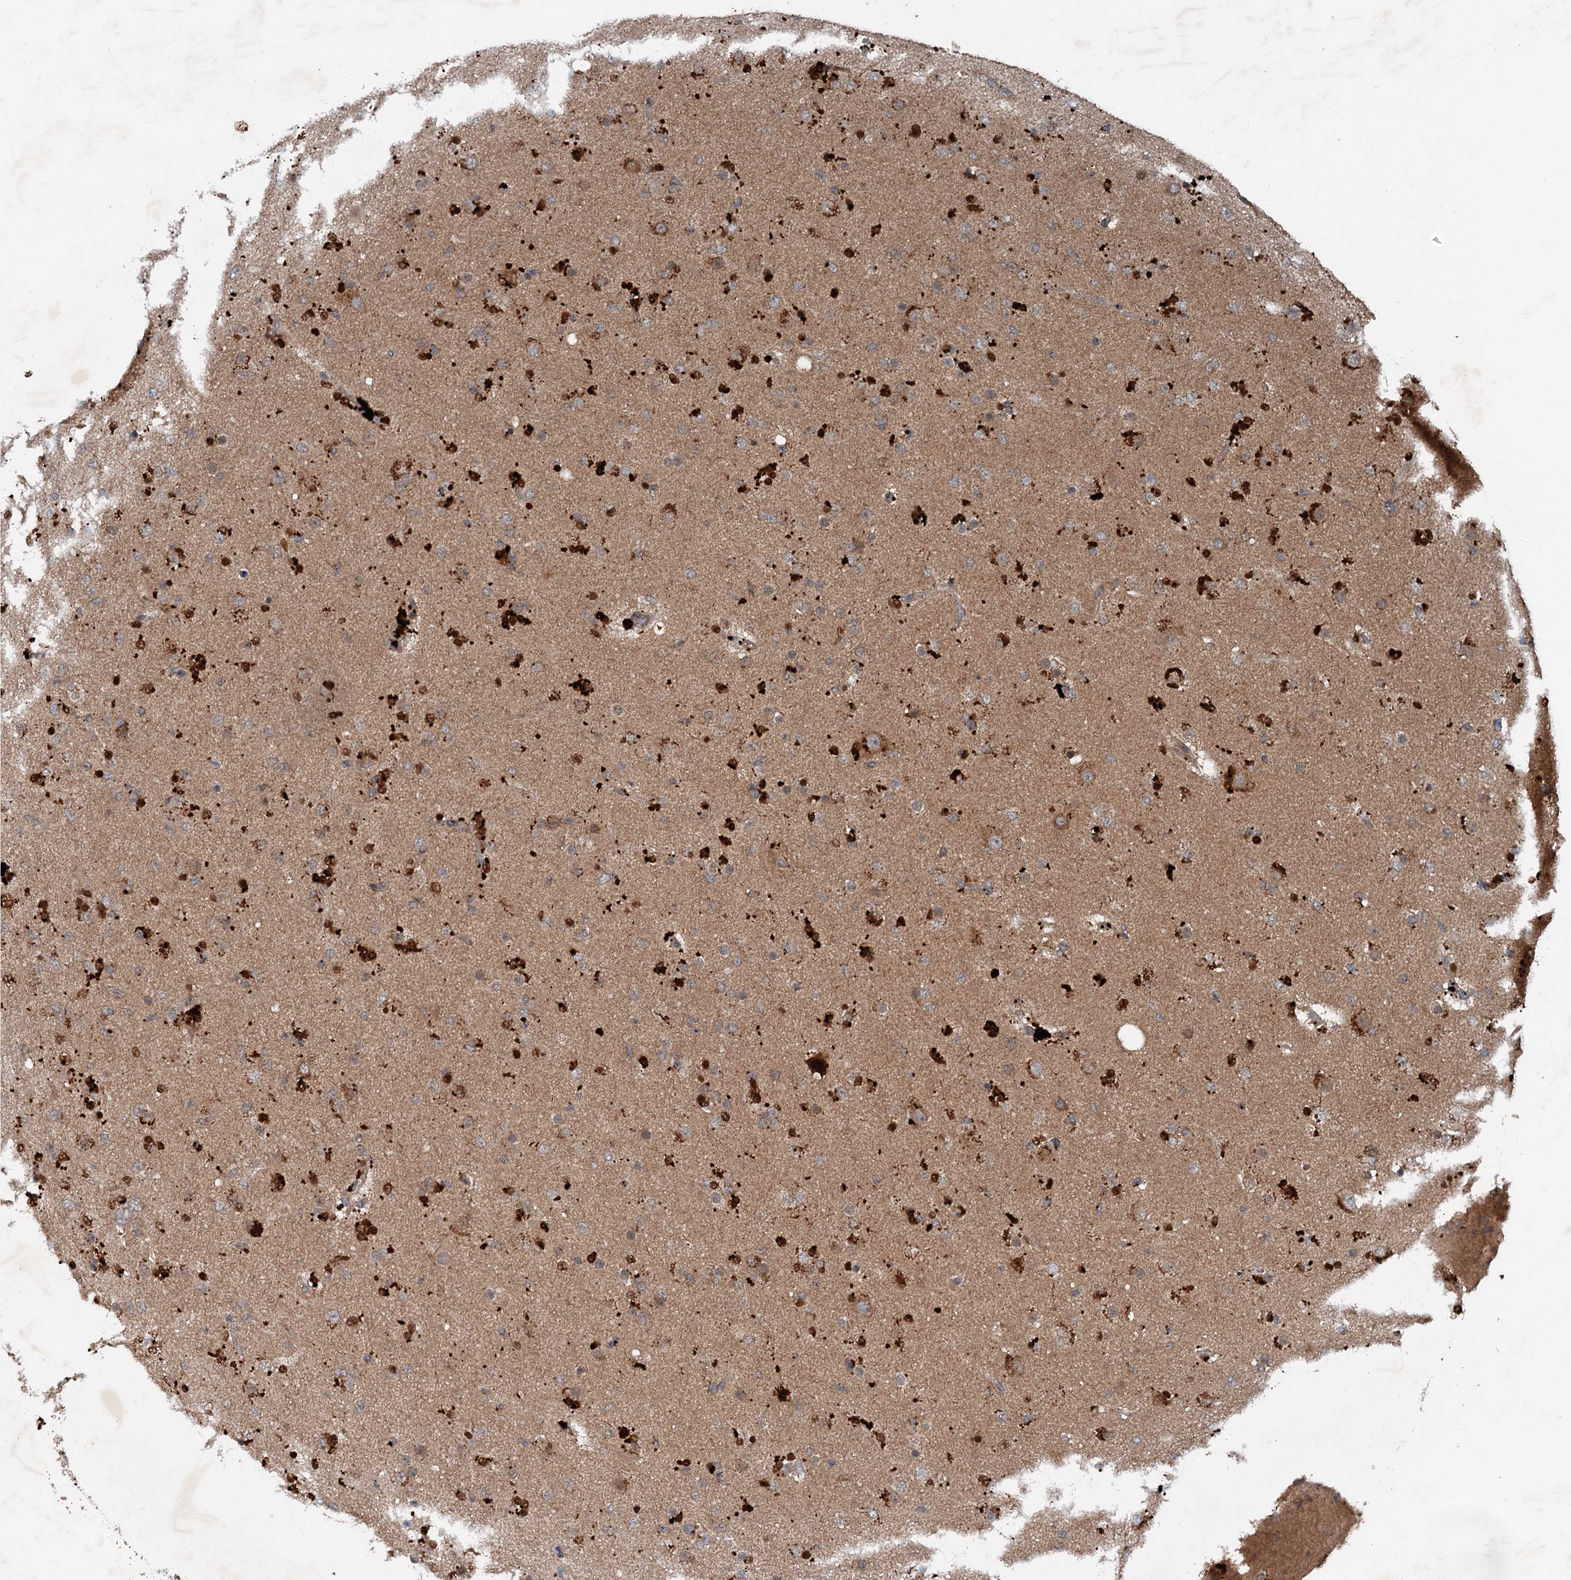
{"staining": {"intensity": "strong", "quantity": "<25%", "location": "cytoplasmic/membranous"}, "tissue": "glioma", "cell_type": "Tumor cells", "image_type": "cancer", "snomed": [{"axis": "morphology", "description": "Glioma, malignant, Low grade"}, {"axis": "topography", "description": "Brain"}], "caption": "Immunohistochemical staining of glioma shows strong cytoplasmic/membranous protein expression in approximately <25% of tumor cells.", "gene": "N4BP2L2", "patient": {"sex": "male", "age": 65}}